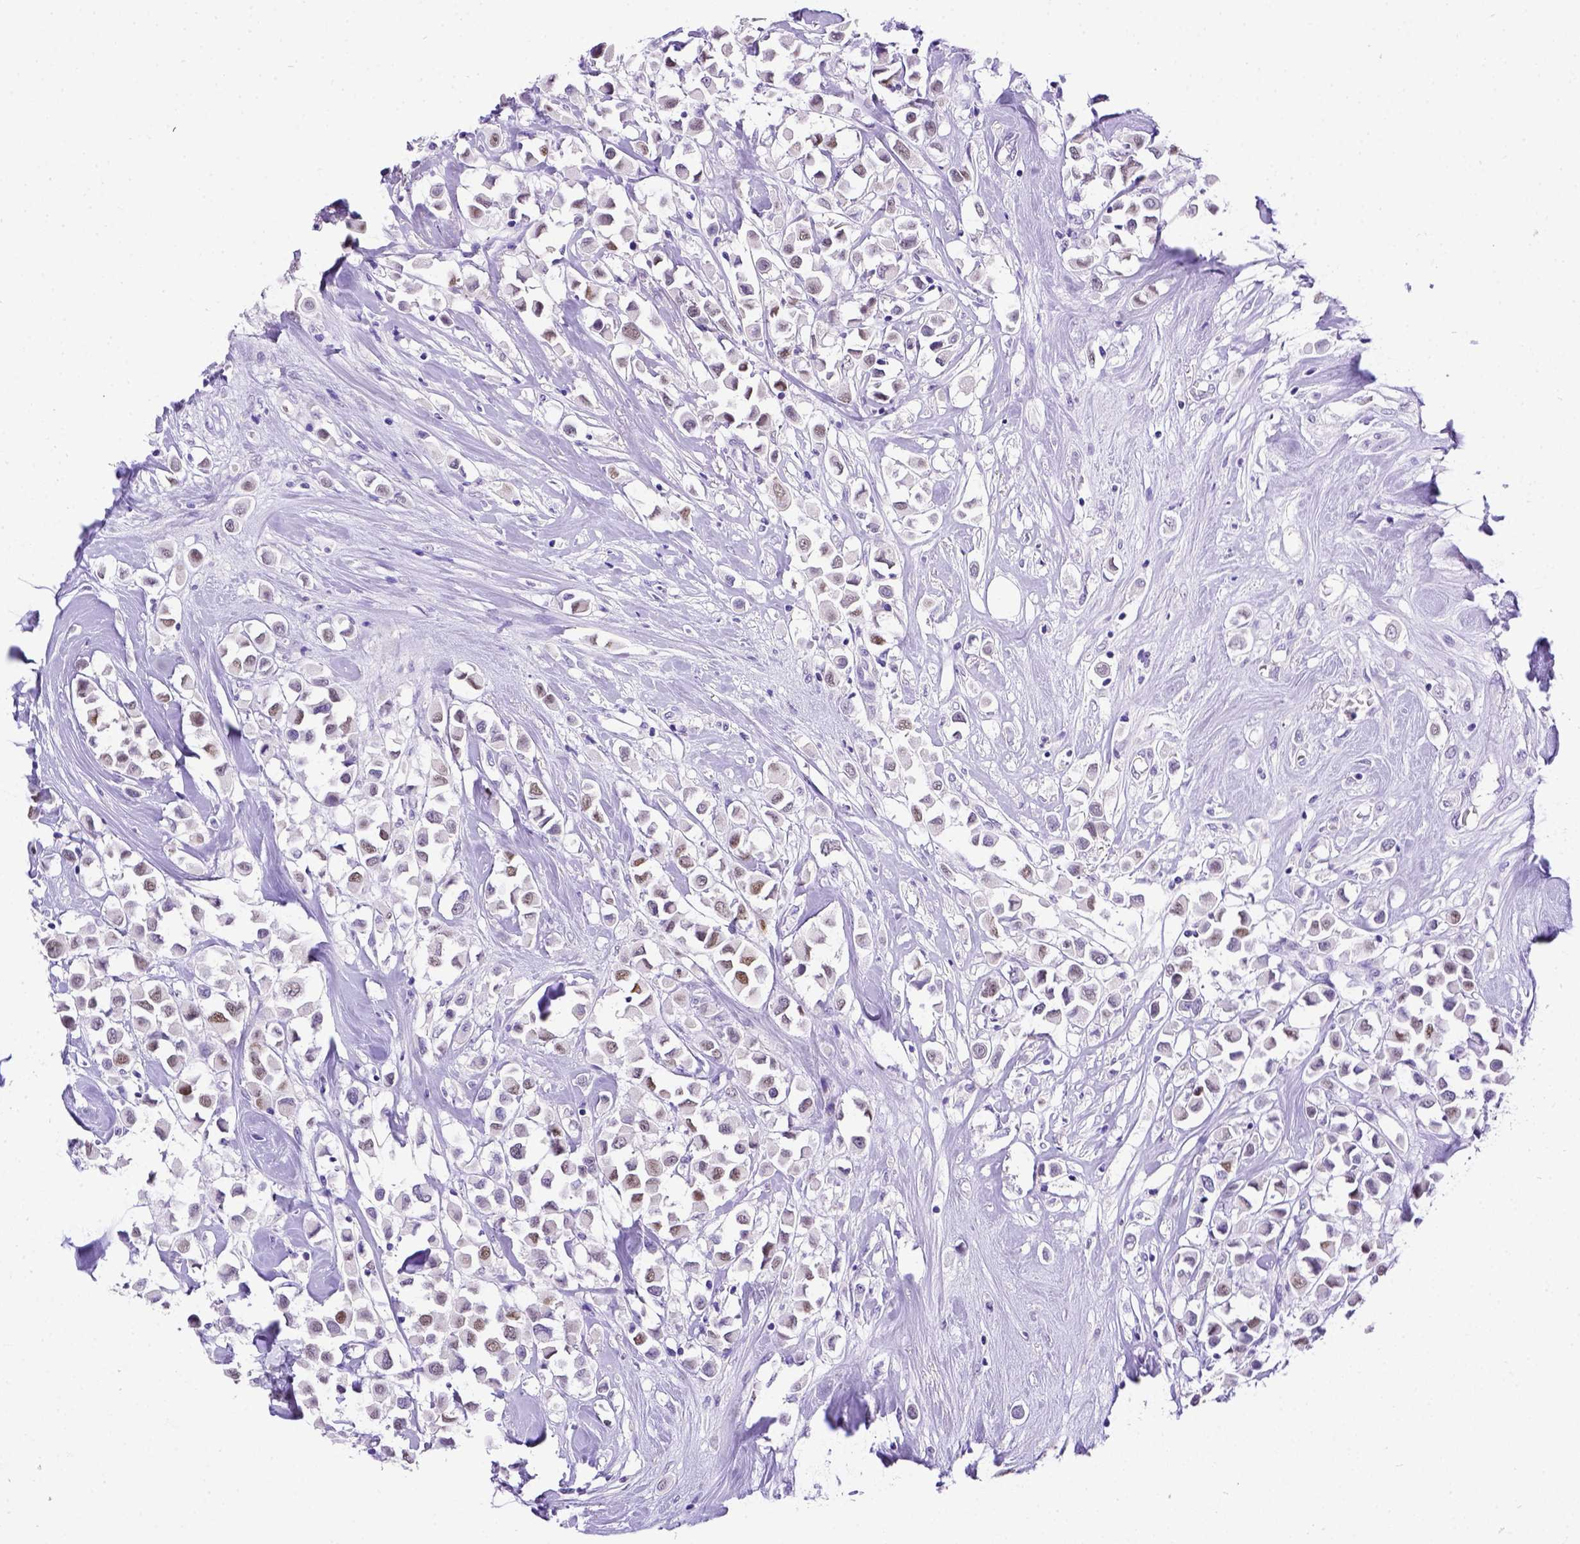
{"staining": {"intensity": "moderate", "quantity": "<25%", "location": "nuclear"}, "tissue": "breast cancer", "cell_type": "Tumor cells", "image_type": "cancer", "snomed": [{"axis": "morphology", "description": "Duct carcinoma"}, {"axis": "topography", "description": "Breast"}], "caption": "IHC of human breast cancer (infiltrating ductal carcinoma) exhibits low levels of moderate nuclear positivity in about <25% of tumor cells.", "gene": "ESR1", "patient": {"sex": "female", "age": 61}}